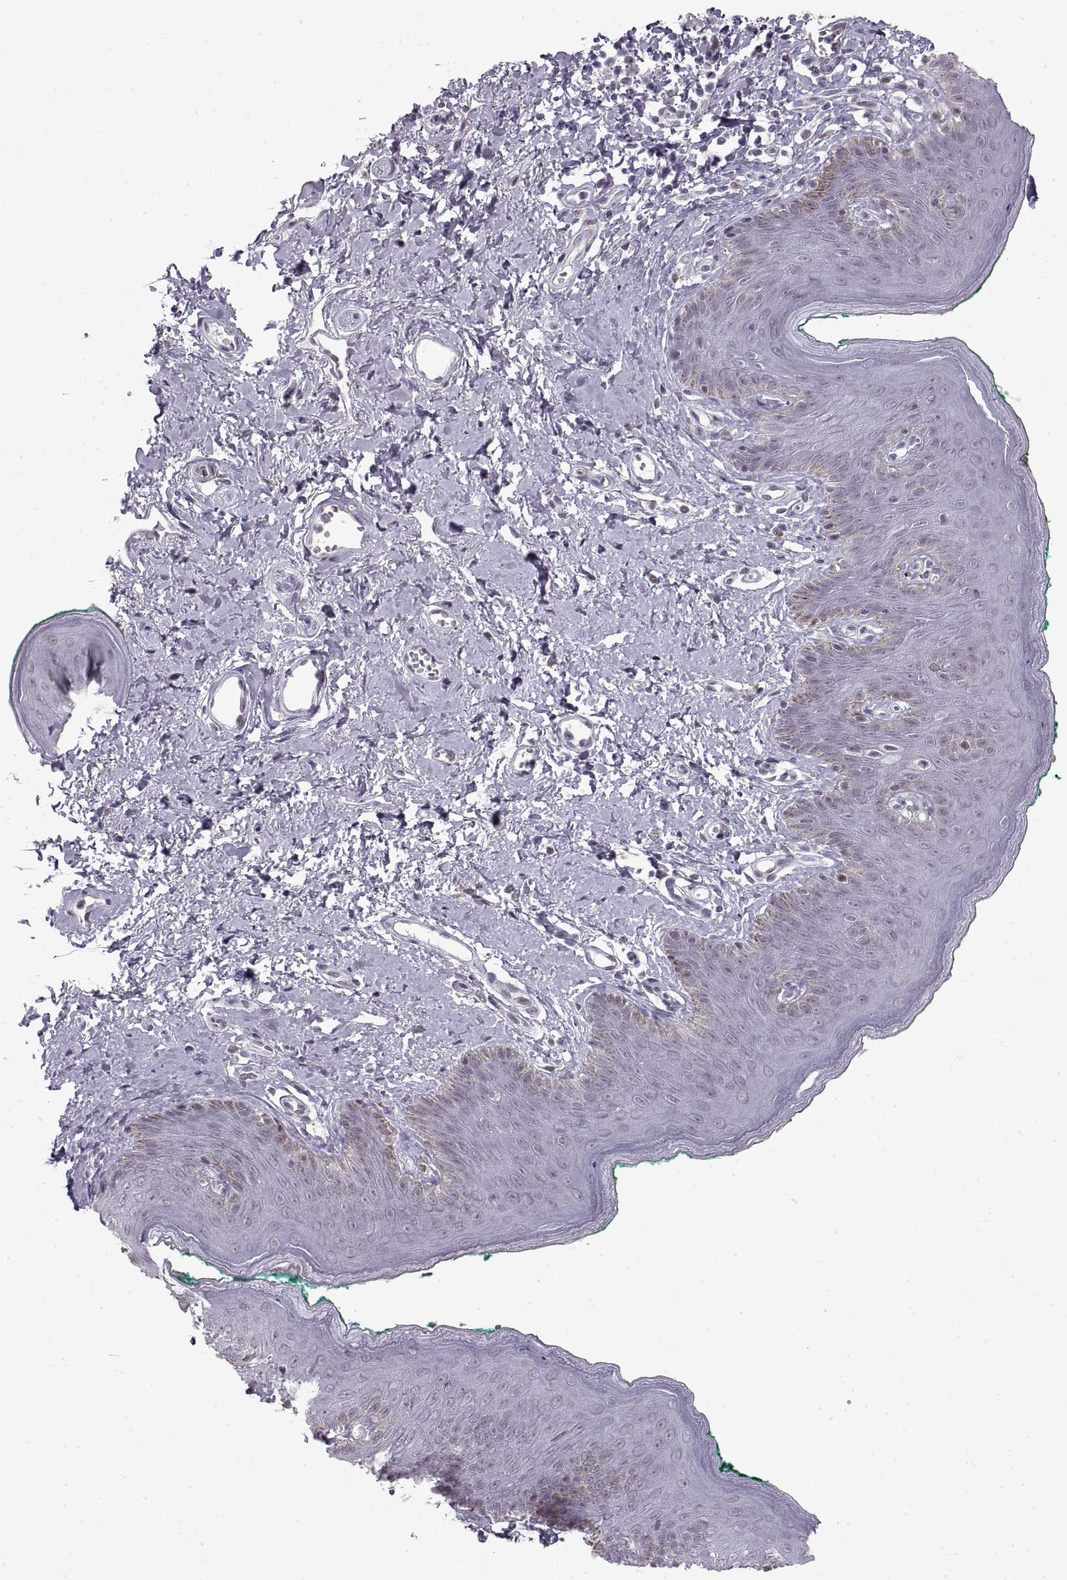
{"staining": {"intensity": "negative", "quantity": "none", "location": "none"}, "tissue": "skin", "cell_type": "Epidermal cells", "image_type": "normal", "snomed": [{"axis": "morphology", "description": "Normal tissue, NOS"}, {"axis": "topography", "description": "Vulva"}], "caption": "The IHC photomicrograph has no significant expression in epidermal cells of skin. (DAB (3,3'-diaminobenzidine) IHC with hematoxylin counter stain).", "gene": "NANOS3", "patient": {"sex": "female", "age": 66}}